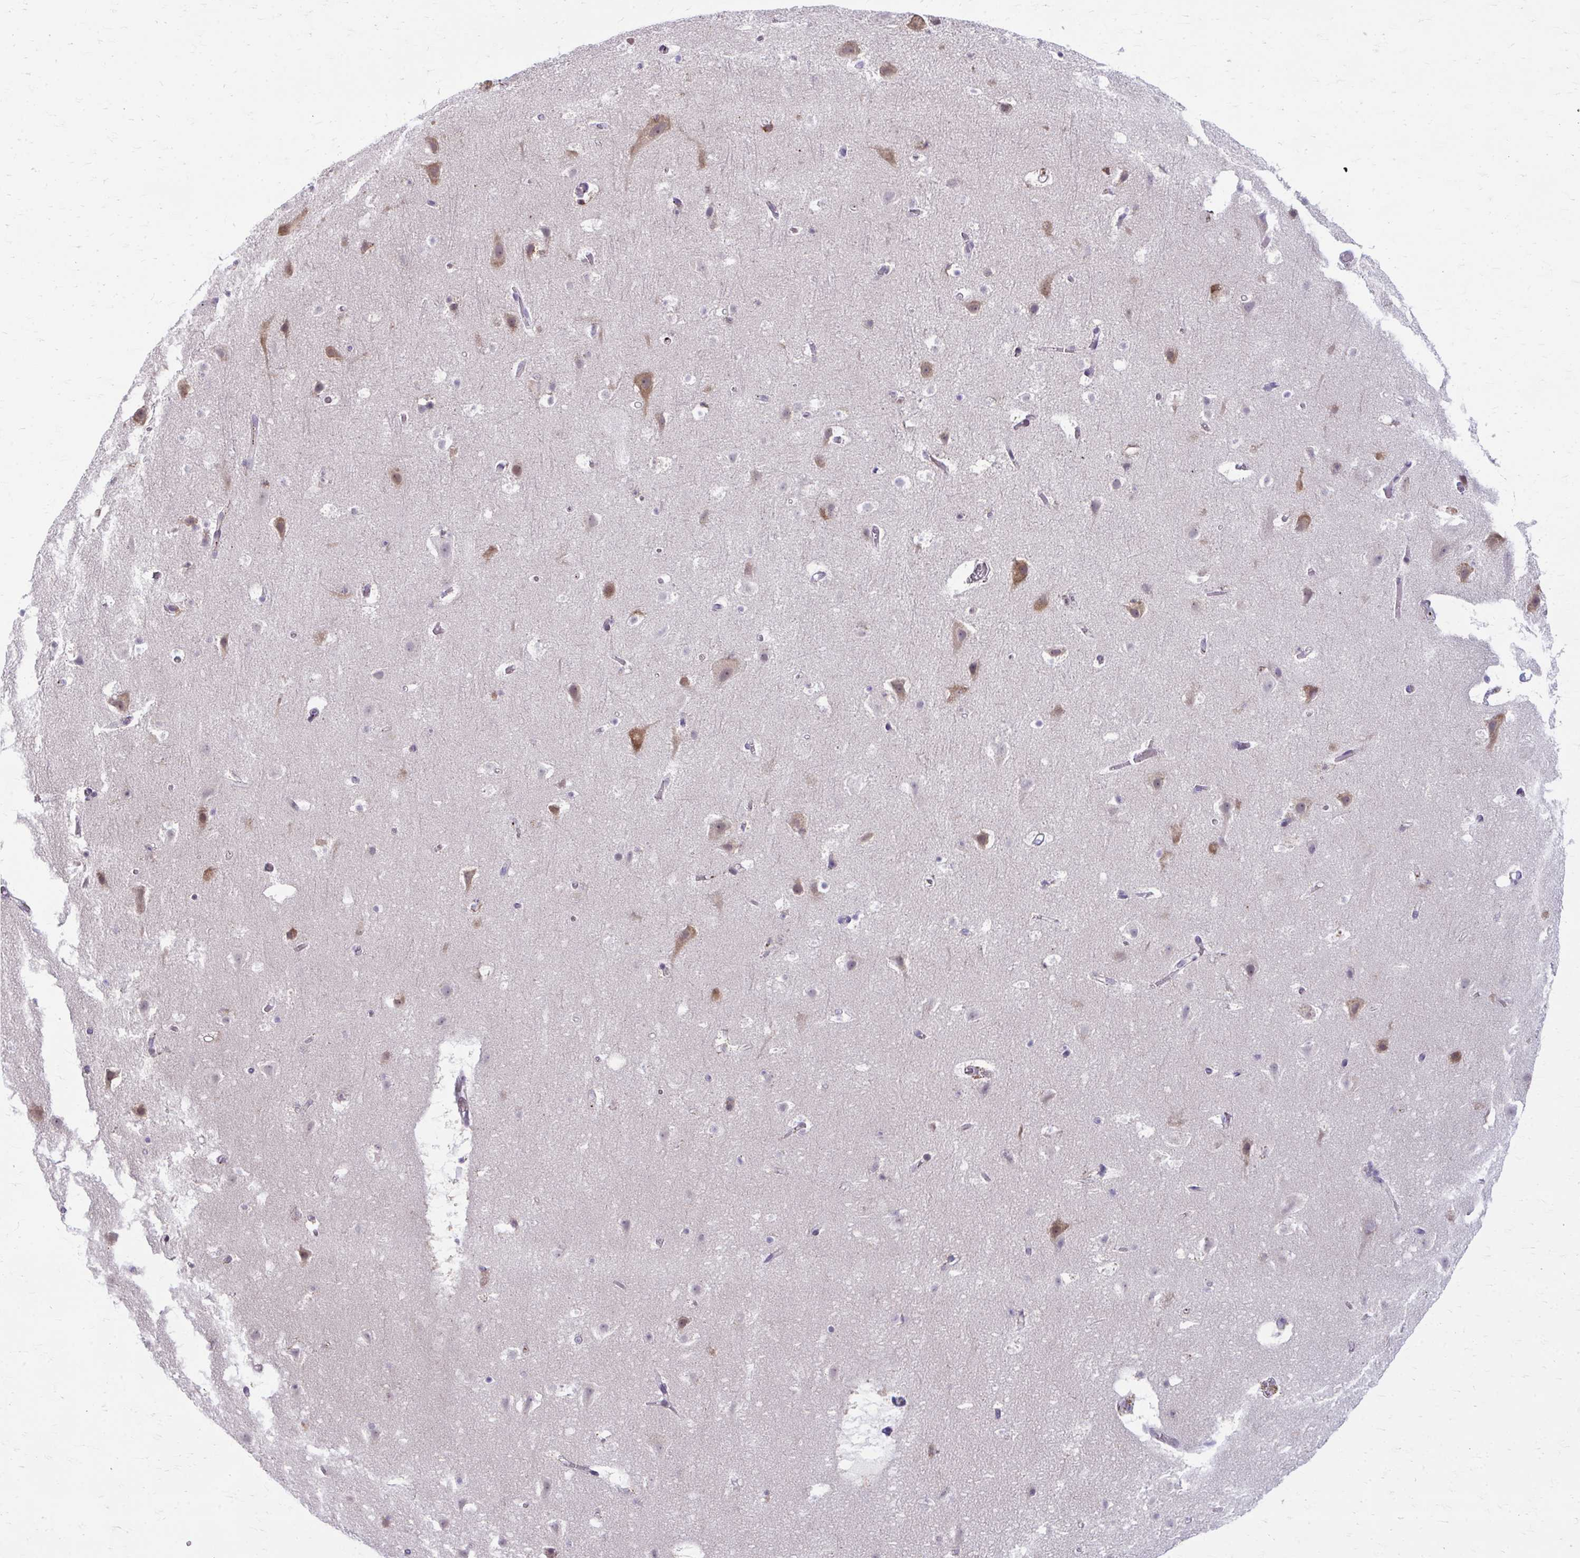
{"staining": {"intensity": "negative", "quantity": "none", "location": "none"}, "tissue": "cerebral cortex", "cell_type": "Endothelial cells", "image_type": "normal", "snomed": [{"axis": "morphology", "description": "Normal tissue, NOS"}, {"axis": "topography", "description": "Cerebral cortex"}], "caption": "This is an immunohistochemistry (IHC) image of unremarkable cerebral cortex. There is no positivity in endothelial cells.", "gene": "MAF1", "patient": {"sex": "female", "age": 42}}